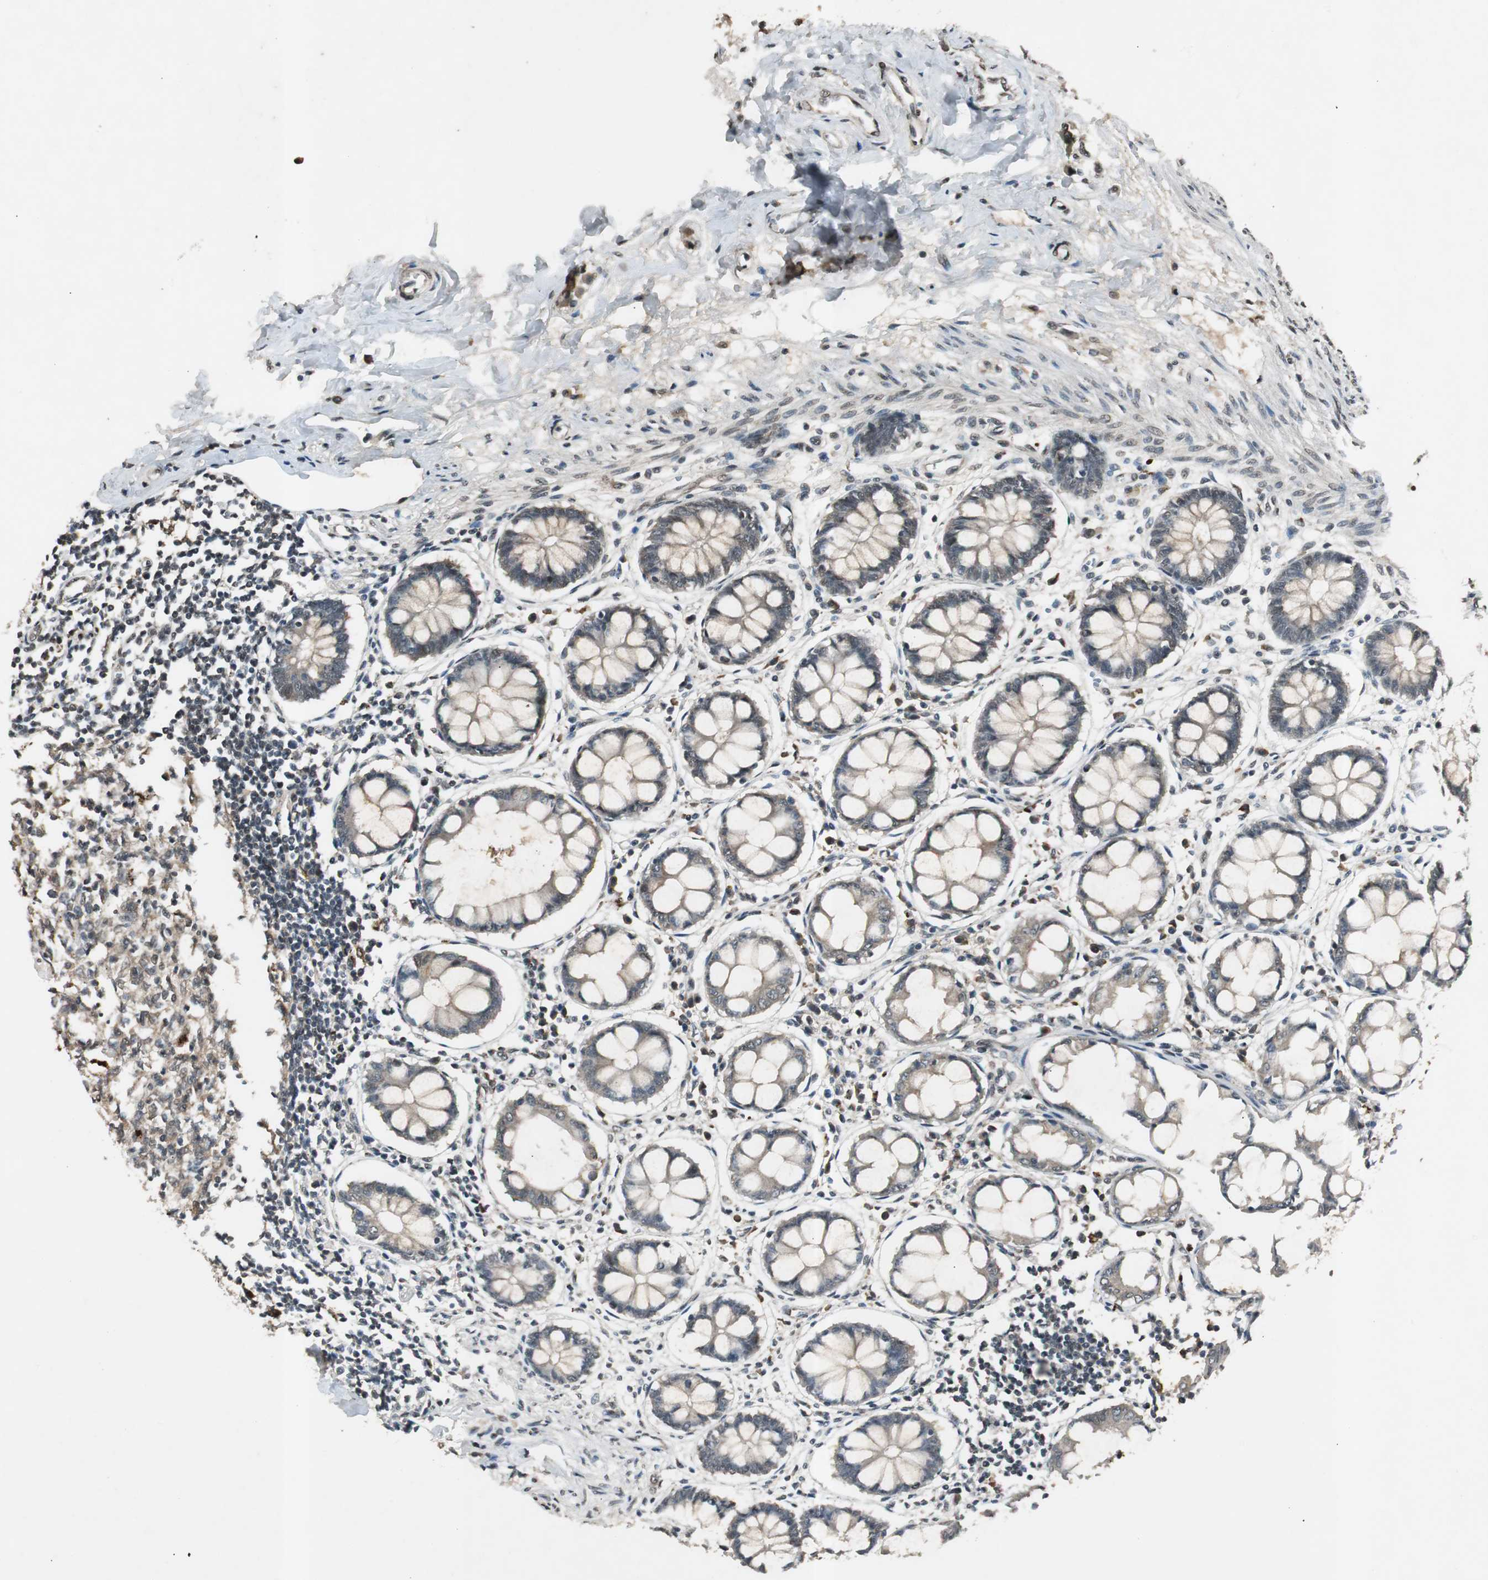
{"staining": {"intensity": "moderate", "quantity": ">75%", "location": "nuclear"}, "tissue": "colon", "cell_type": "Endothelial cells", "image_type": "normal", "snomed": [{"axis": "morphology", "description": "Normal tissue, NOS"}, {"axis": "morphology", "description": "Adenocarcinoma, NOS"}, {"axis": "topography", "description": "Colon"}, {"axis": "topography", "description": "Peripheral nerve tissue"}], "caption": "Moderate nuclear protein staining is appreciated in approximately >75% of endothelial cells in colon.", "gene": "BOLA1", "patient": {"sex": "male", "age": 14}}